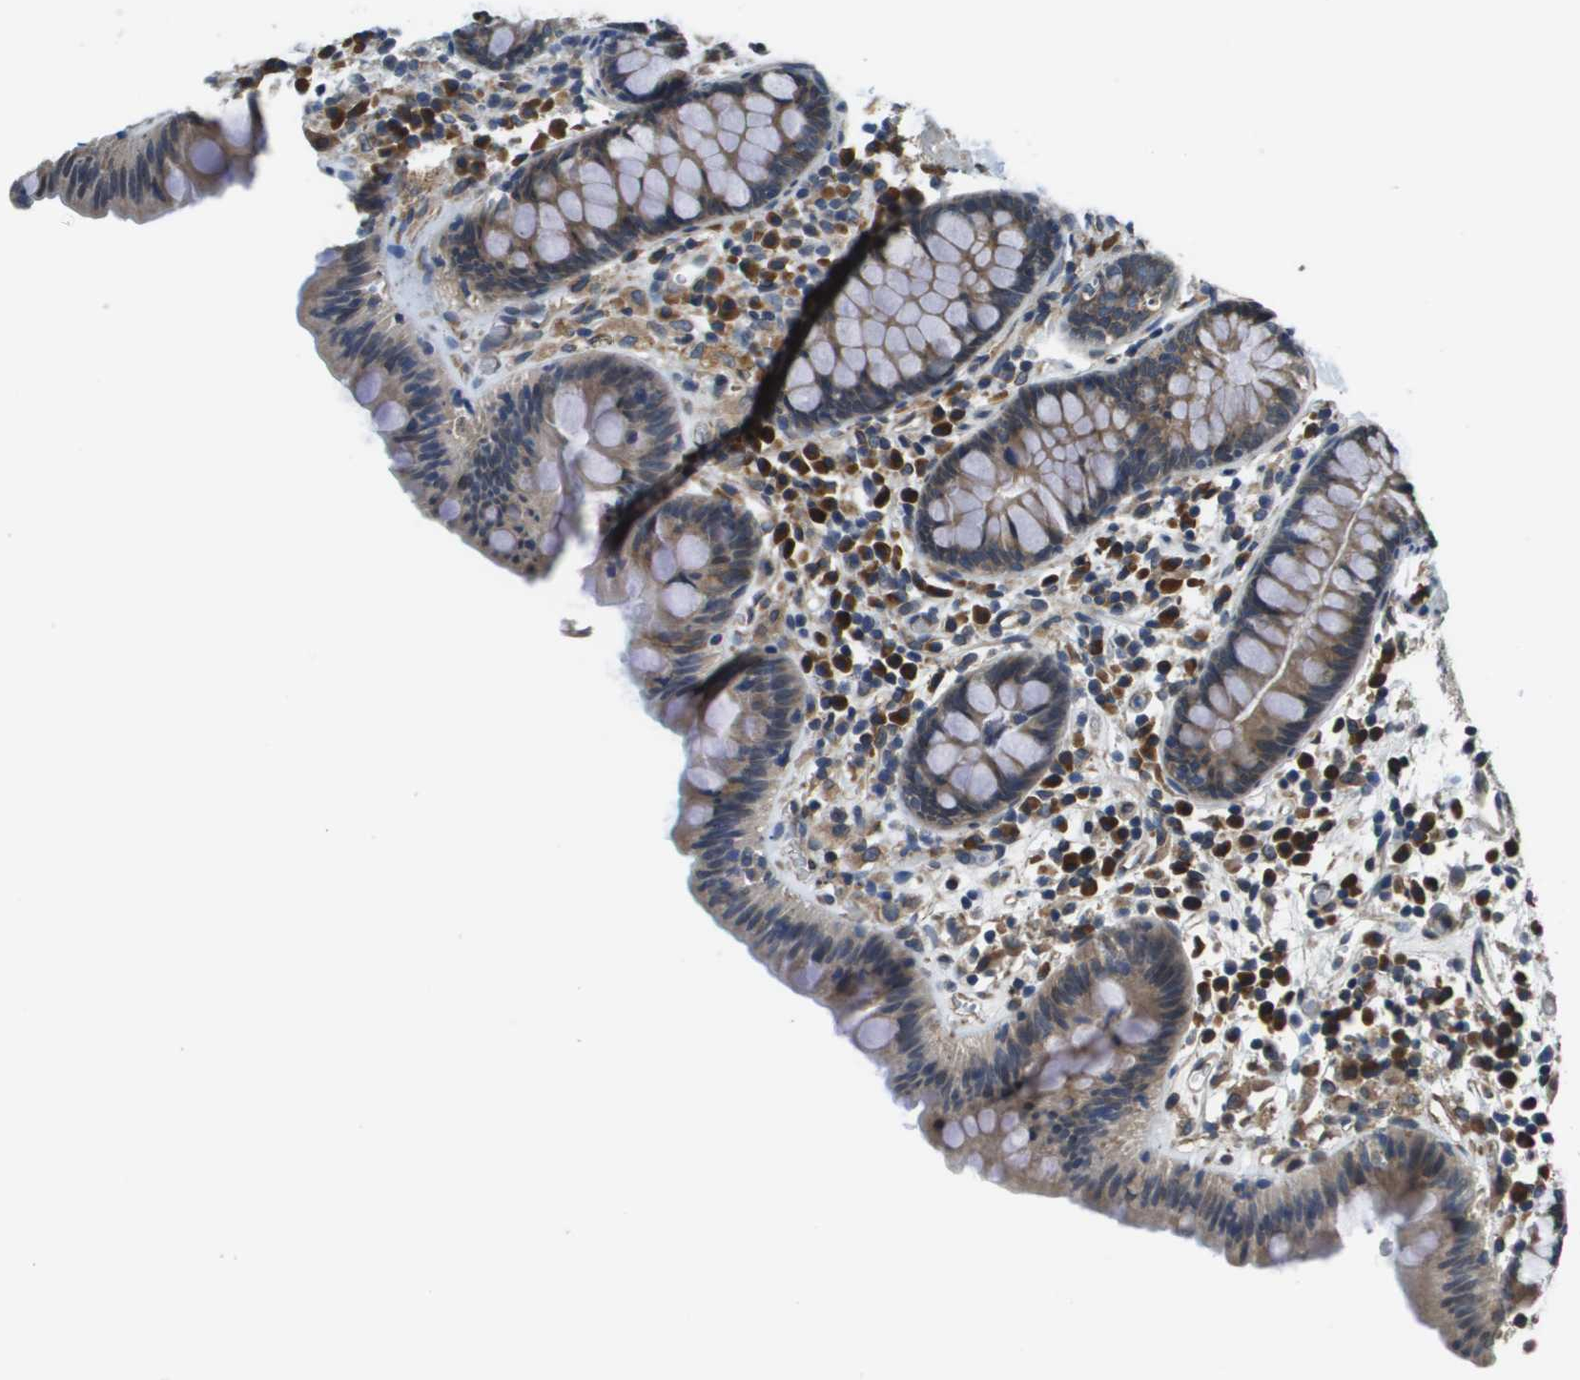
{"staining": {"intensity": "strong", "quantity": ">75%", "location": "cytoplasmic/membranous"}, "tissue": "colon", "cell_type": "Endothelial cells", "image_type": "normal", "snomed": [{"axis": "morphology", "description": "Normal tissue, NOS"}, {"axis": "topography", "description": "Colon"}], "caption": "Strong cytoplasmic/membranous positivity is present in about >75% of endothelial cells in normal colon.", "gene": "SEC62", "patient": {"sex": "female", "age": 80}}